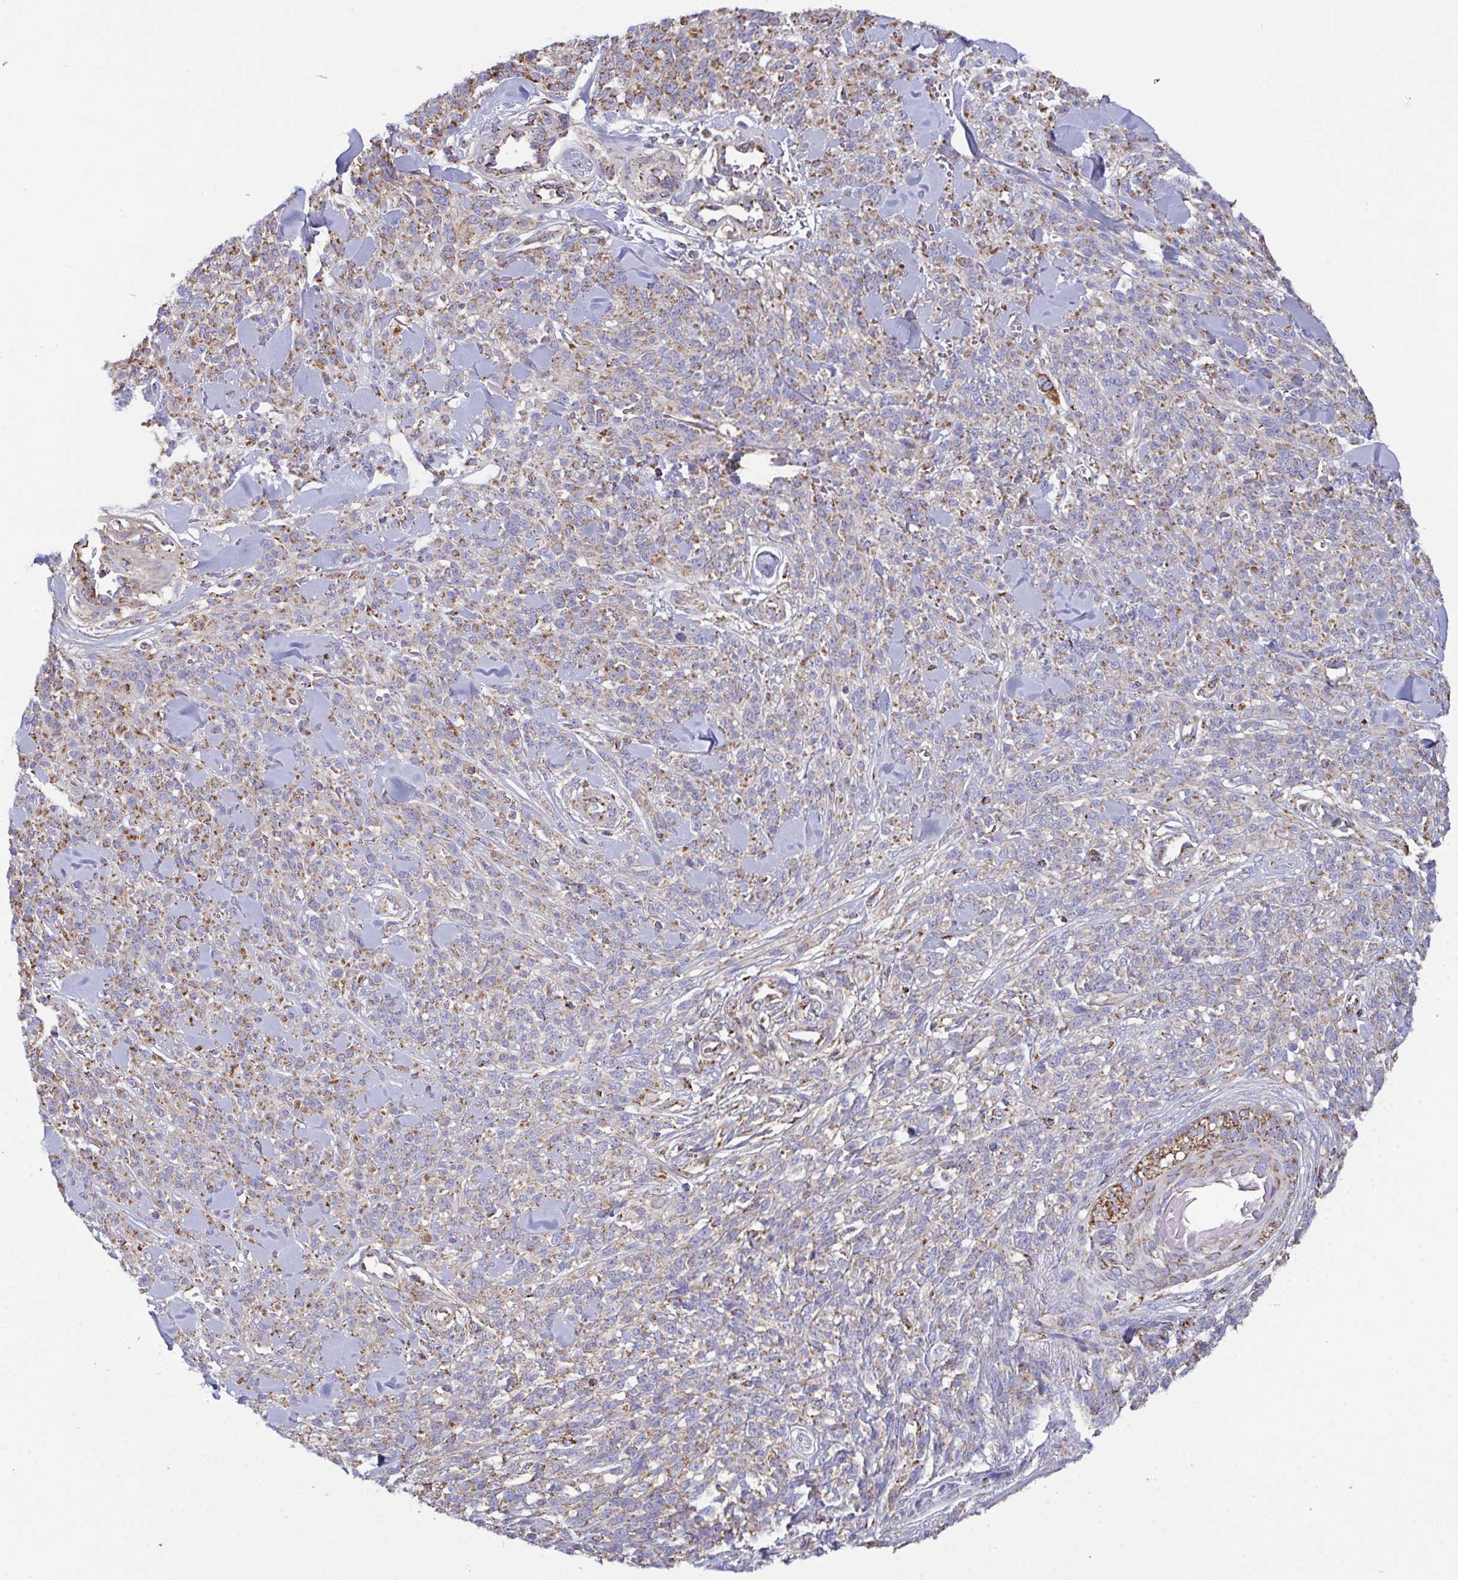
{"staining": {"intensity": "weak", "quantity": "25%-75%", "location": "cytoplasmic/membranous"}, "tissue": "melanoma", "cell_type": "Tumor cells", "image_type": "cancer", "snomed": [{"axis": "morphology", "description": "Malignant melanoma, NOS"}, {"axis": "topography", "description": "Skin"}, {"axis": "topography", "description": "Skin of trunk"}], "caption": "Malignant melanoma stained with immunohistochemistry exhibits weak cytoplasmic/membranous positivity in about 25%-75% of tumor cells. (DAB IHC, brown staining for protein, blue staining for nuclei).", "gene": "CSDE1", "patient": {"sex": "male", "age": 74}}